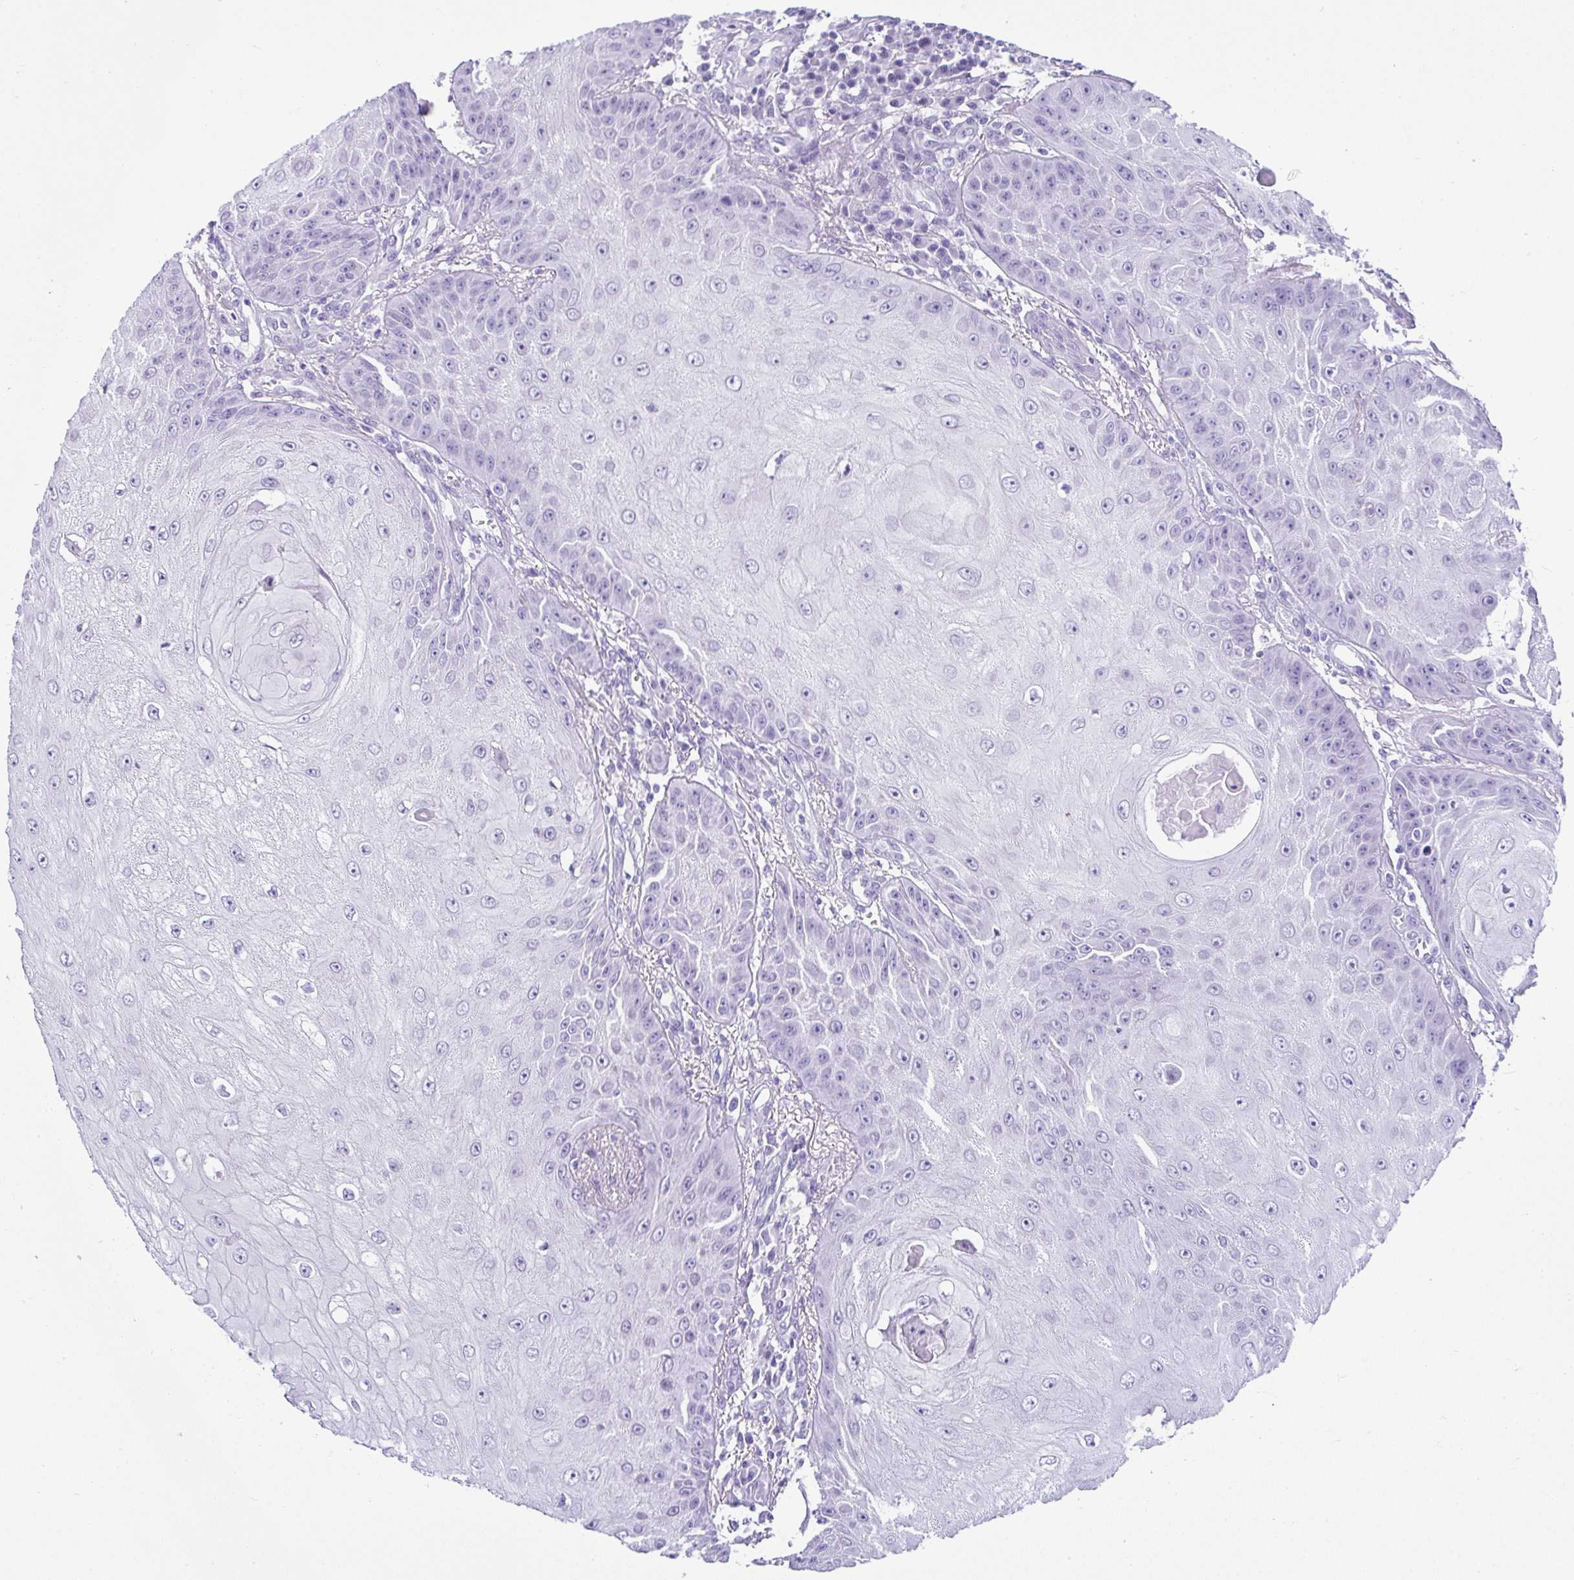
{"staining": {"intensity": "negative", "quantity": "none", "location": "none"}, "tissue": "skin cancer", "cell_type": "Tumor cells", "image_type": "cancer", "snomed": [{"axis": "morphology", "description": "Squamous cell carcinoma, NOS"}, {"axis": "topography", "description": "Skin"}], "caption": "High magnification brightfield microscopy of squamous cell carcinoma (skin) stained with DAB (brown) and counterstained with hematoxylin (blue): tumor cells show no significant expression.", "gene": "RNF183", "patient": {"sex": "male", "age": 70}}